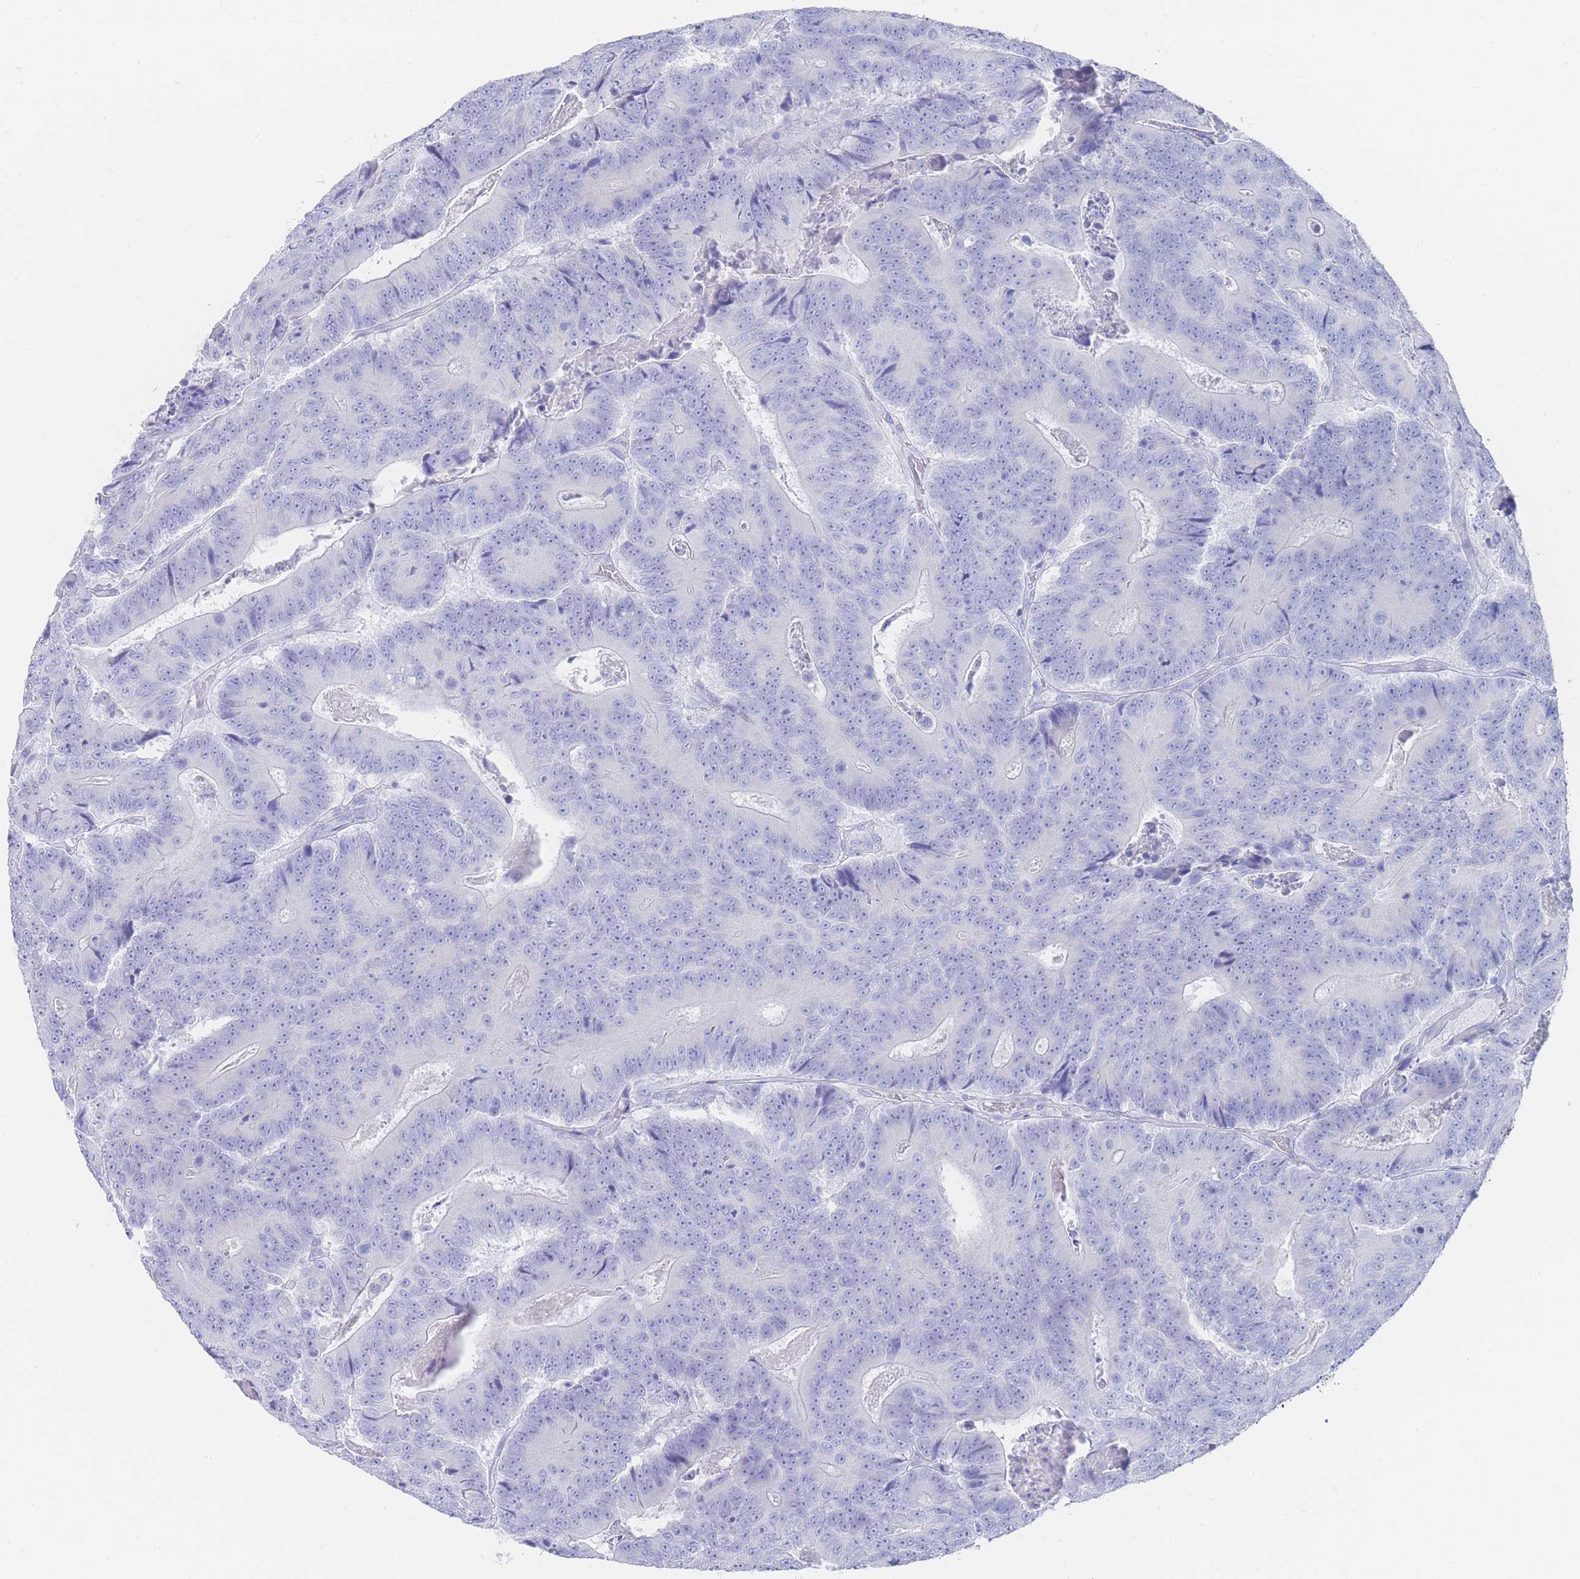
{"staining": {"intensity": "negative", "quantity": "none", "location": "none"}, "tissue": "colorectal cancer", "cell_type": "Tumor cells", "image_type": "cancer", "snomed": [{"axis": "morphology", "description": "Adenocarcinoma, NOS"}, {"axis": "topography", "description": "Colon"}], "caption": "This histopathology image is of colorectal adenocarcinoma stained with IHC to label a protein in brown with the nuclei are counter-stained blue. There is no positivity in tumor cells. (DAB immunohistochemistry (IHC) with hematoxylin counter stain).", "gene": "LRRC37A", "patient": {"sex": "male", "age": 83}}